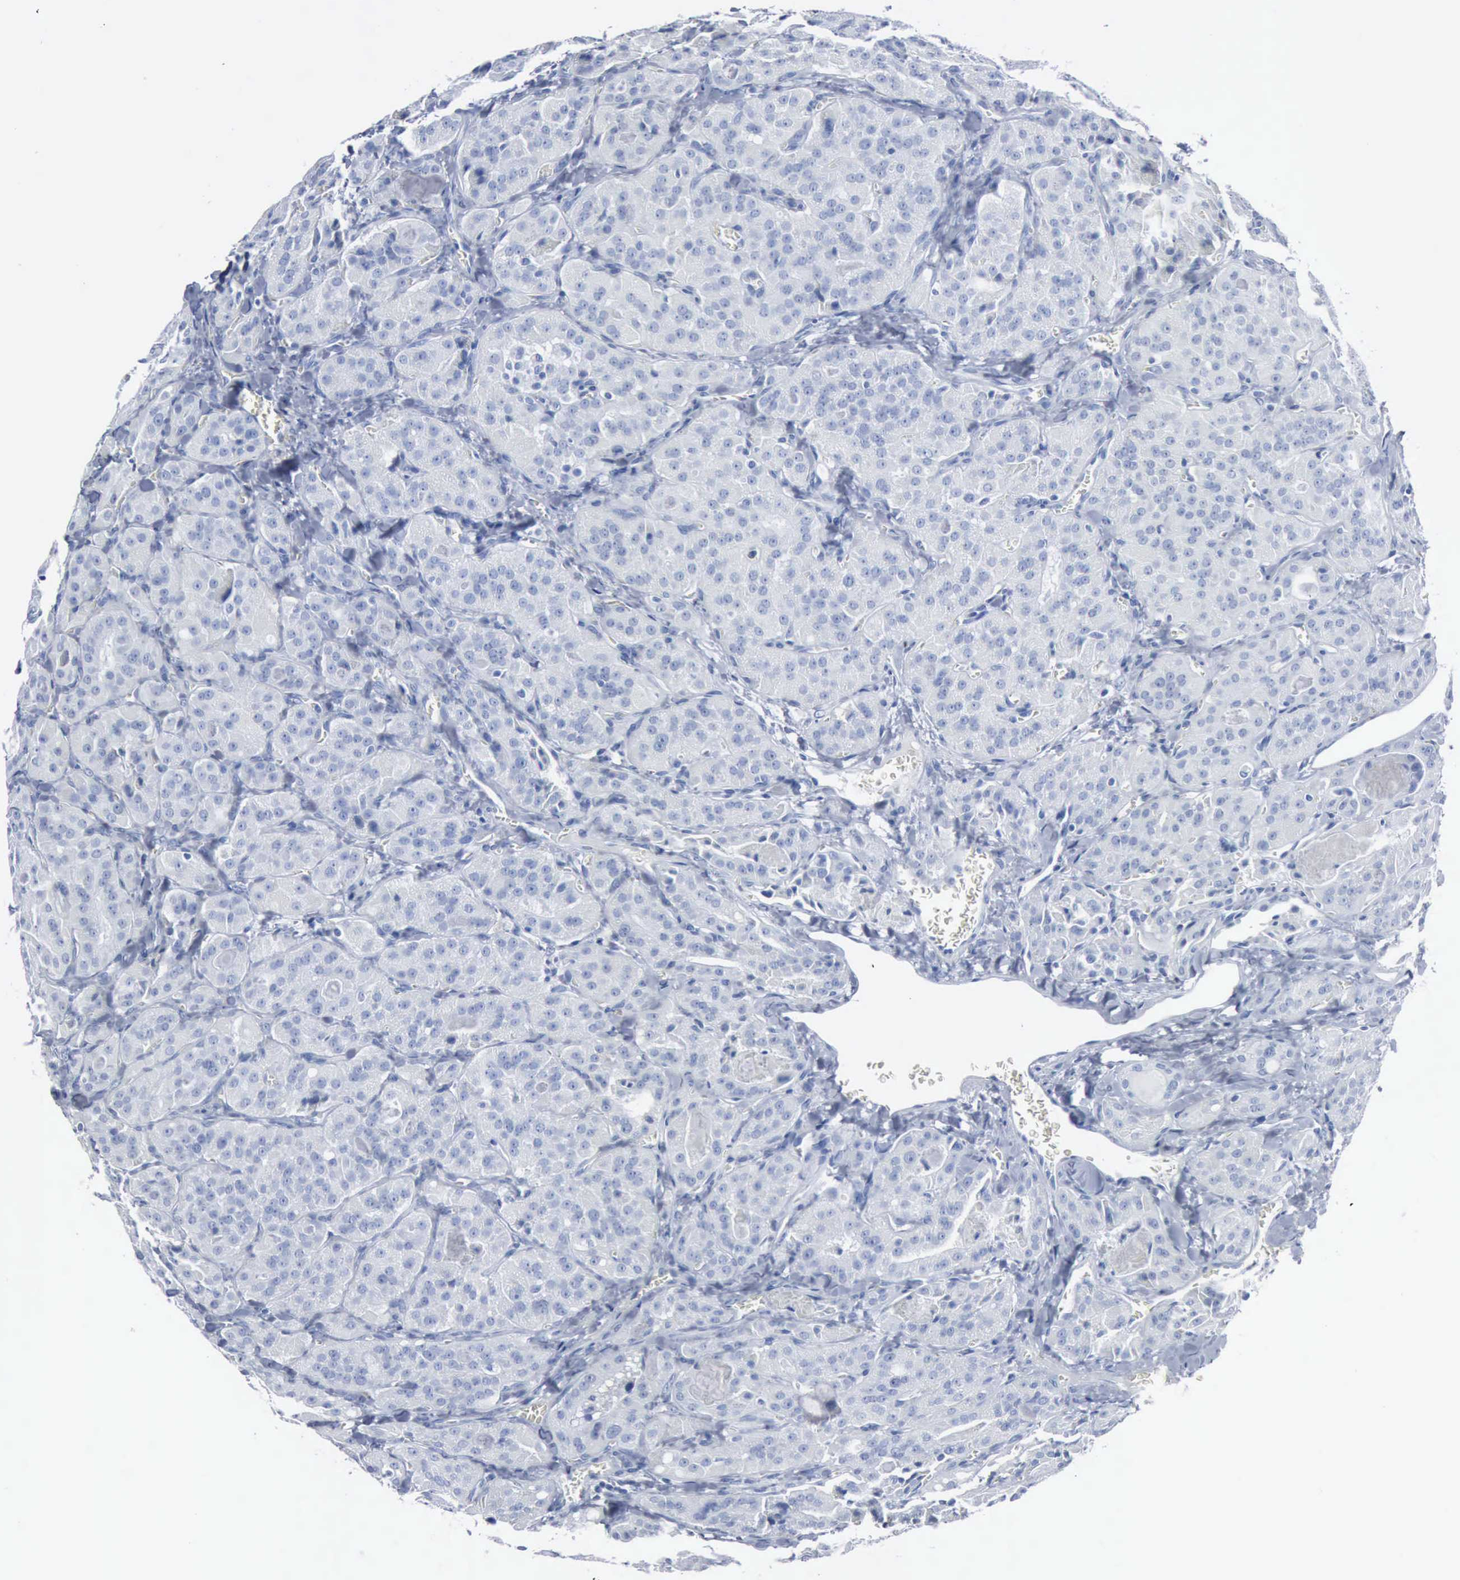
{"staining": {"intensity": "negative", "quantity": "none", "location": "none"}, "tissue": "thyroid cancer", "cell_type": "Tumor cells", "image_type": "cancer", "snomed": [{"axis": "morphology", "description": "Carcinoma, NOS"}, {"axis": "topography", "description": "Thyroid gland"}], "caption": "Tumor cells are negative for protein expression in human carcinoma (thyroid).", "gene": "DMD", "patient": {"sex": "male", "age": 76}}